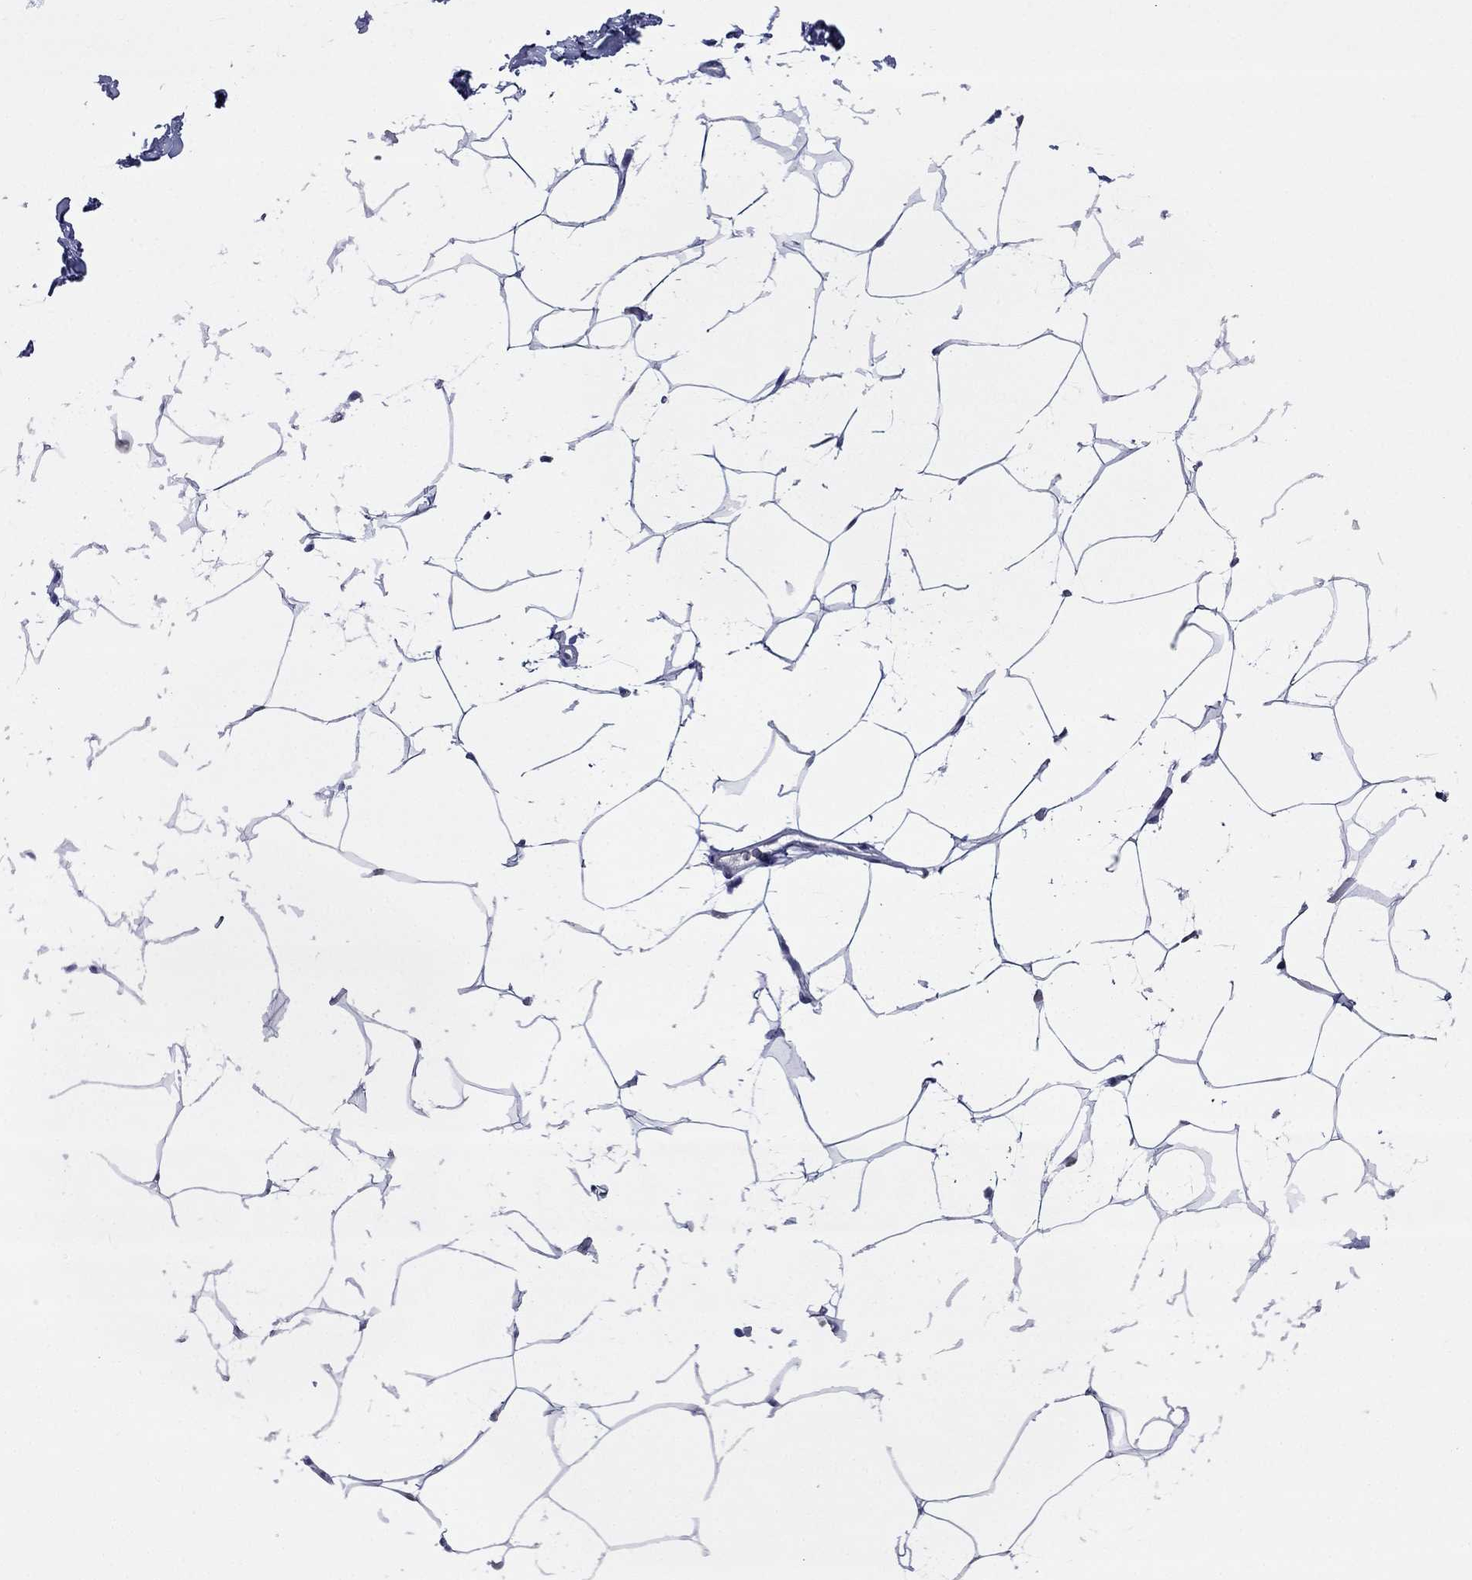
{"staining": {"intensity": "negative", "quantity": "none", "location": "none"}, "tissue": "breast", "cell_type": "Adipocytes", "image_type": "normal", "snomed": [{"axis": "morphology", "description": "Normal tissue, NOS"}, {"axis": "topography", "description": "Breast"}], "caption": "DAB (3,3'-diaminobenzidine) immunohistochemical staining of benign human breast demonstrates no significant staining in adipocytes. (Immunohistochemistry, brightfield microscopy, high magnification).", "gene": "PPM1G", "patient": {"sex": "female", "age": 32}}